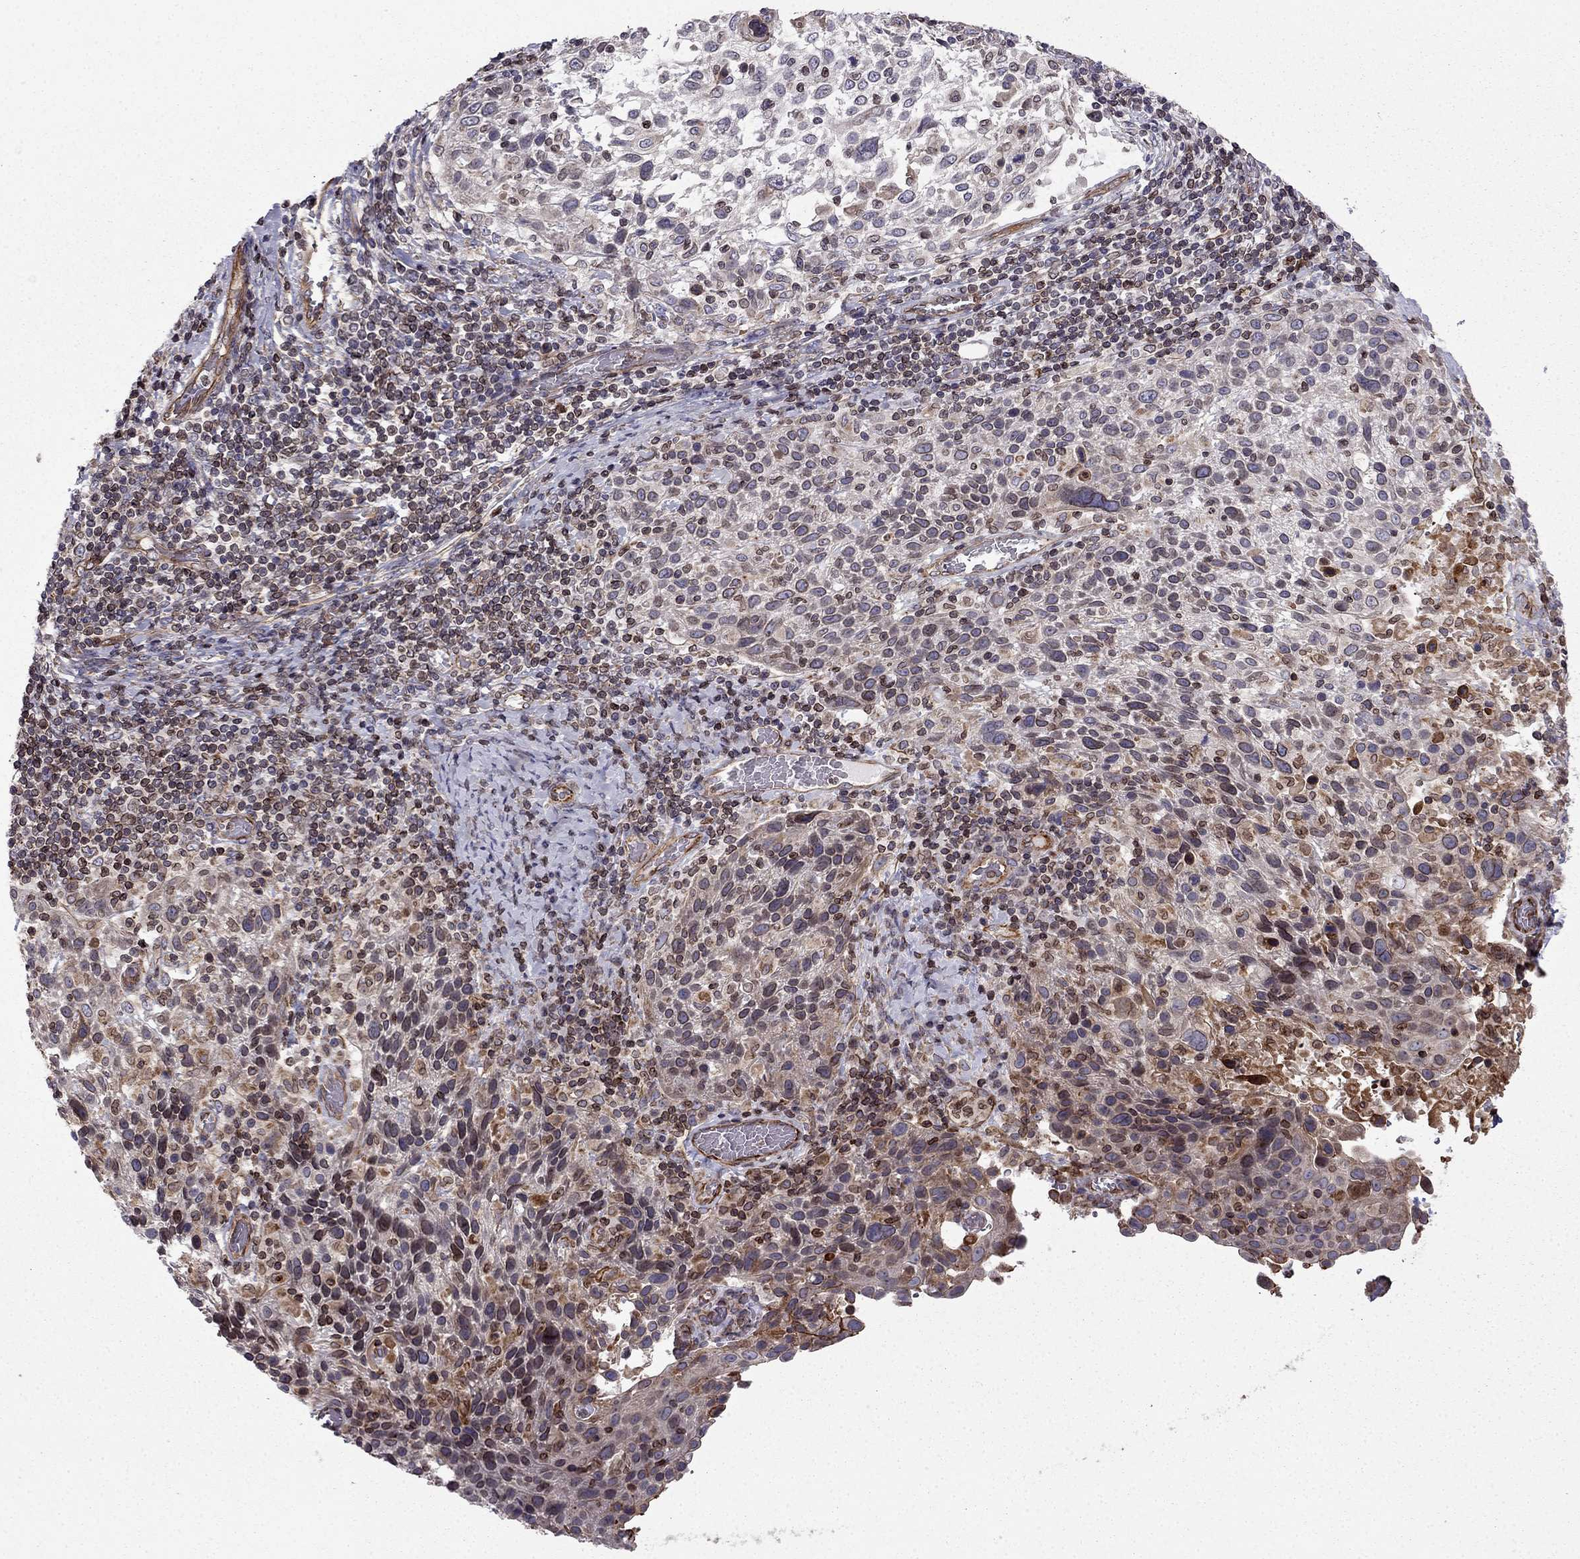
{"staining": {"intensity": "negative", "quantity": "none", "location": "none"}, "tissue": "cervical cancer", "cell_type": "Tumor cells", "image_type": "cancer", "snomed": [{"axis": "morphology", "description": "Squamous cell carcinoma, NOS"}, {"axis": "topography", "description": "Cervix"}], "caption": "DAB (3,3'-diaminobenzidine) immunohistochemical staining of cervical cancer (squamous cell carcinoma) reveals no significant expression in tumor cells. Nuclei are stained in blue.", "gene": "CDC42BPA", "patient": {"sex": "female", "age": 61}}